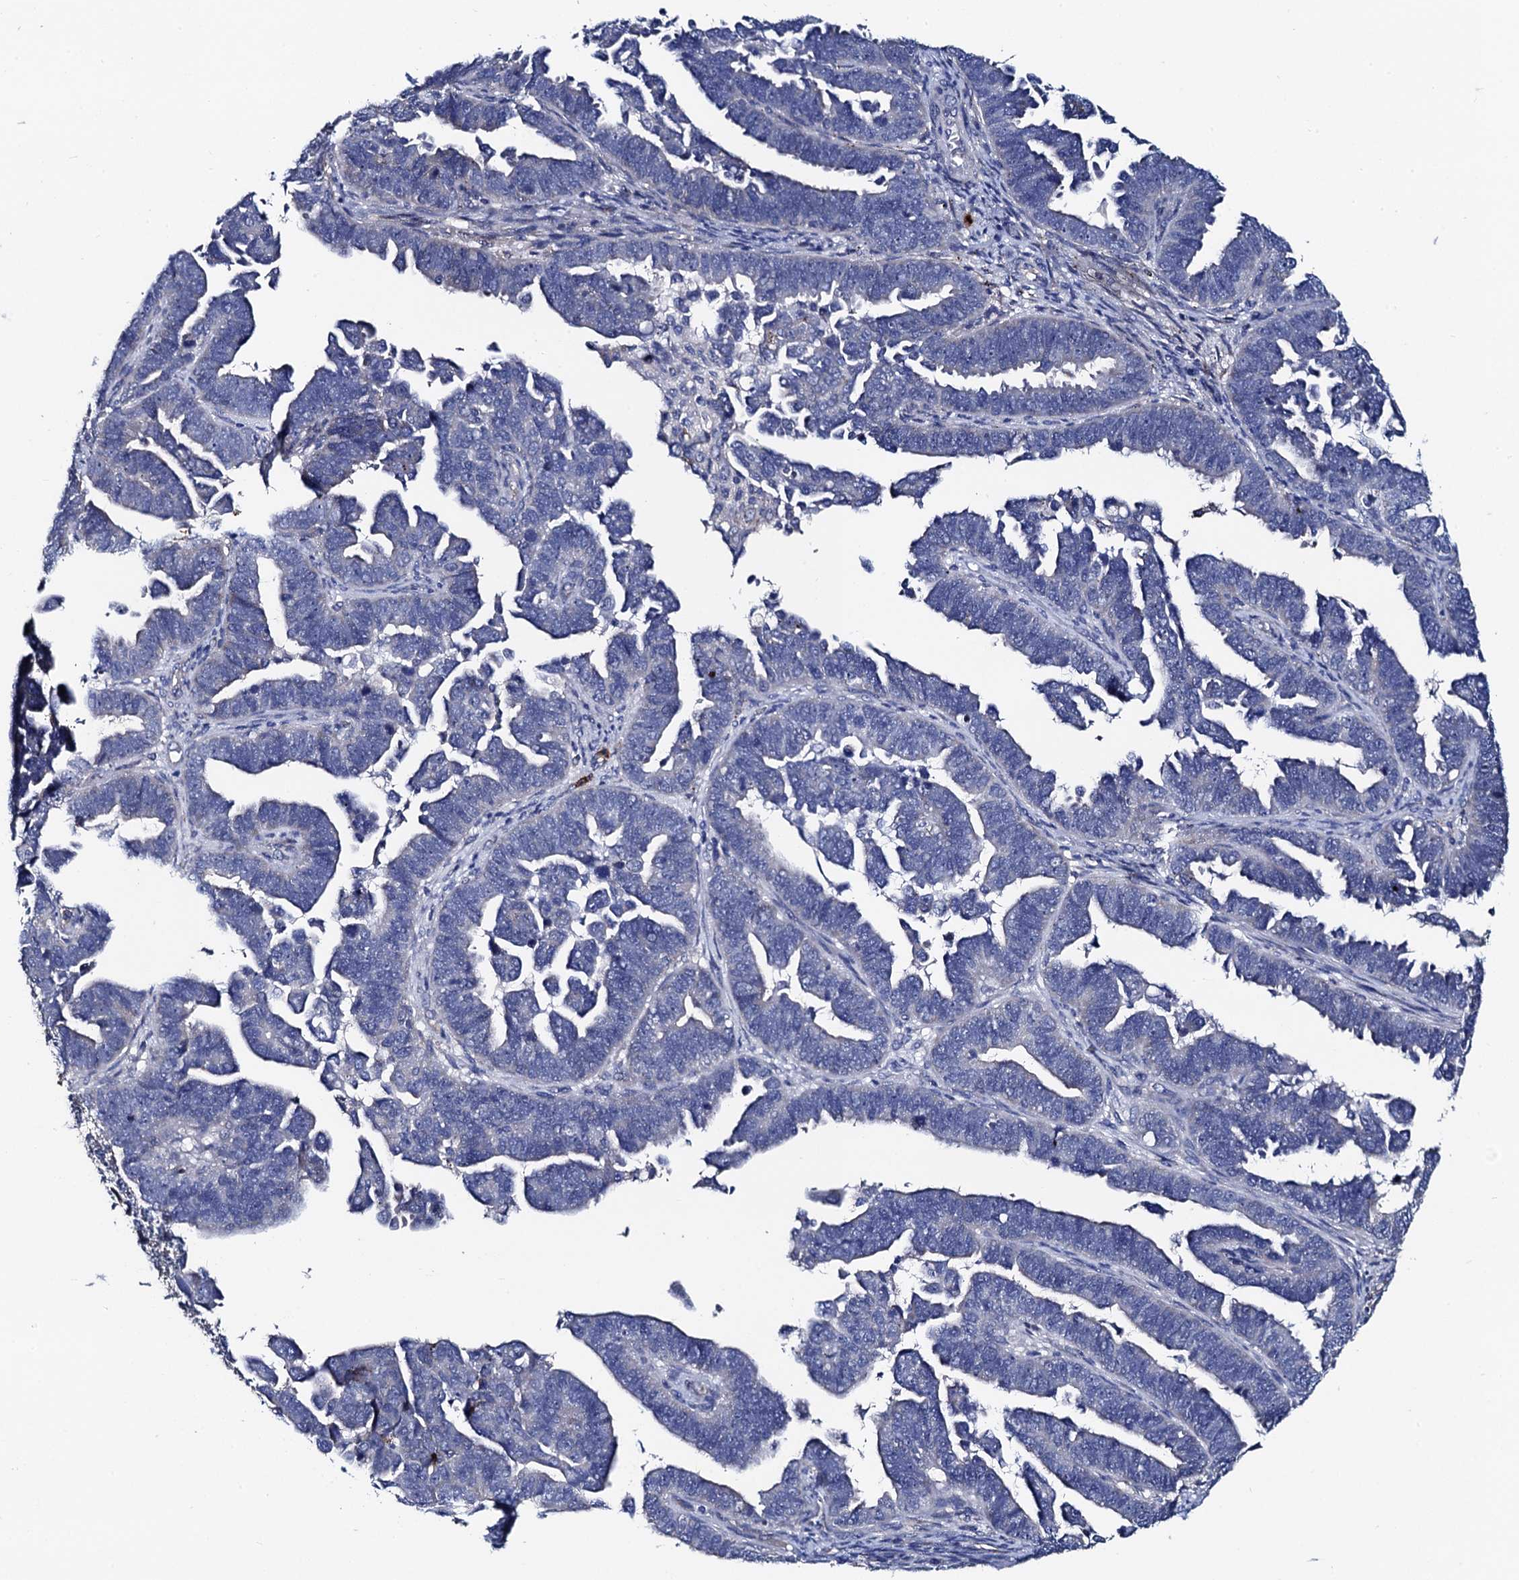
{"staining": {"intensity": "negative", "quantity": "none", "location": "none"}, "tissue": "endometrial cancer", "cell_type": "Tumor cells", "image_type": "cancer", "snomed": [{"axis": "morphology", "description": "Adenocarcinoma, NOS"}, {"axis": "topography", "description": "Endometrium"}], "caption": "Tumor cells are negative for brown protein staining in endometrial adenocarcinoma.", "gene": "FREM3", "patient": {"sex": "female", "age": 75}}